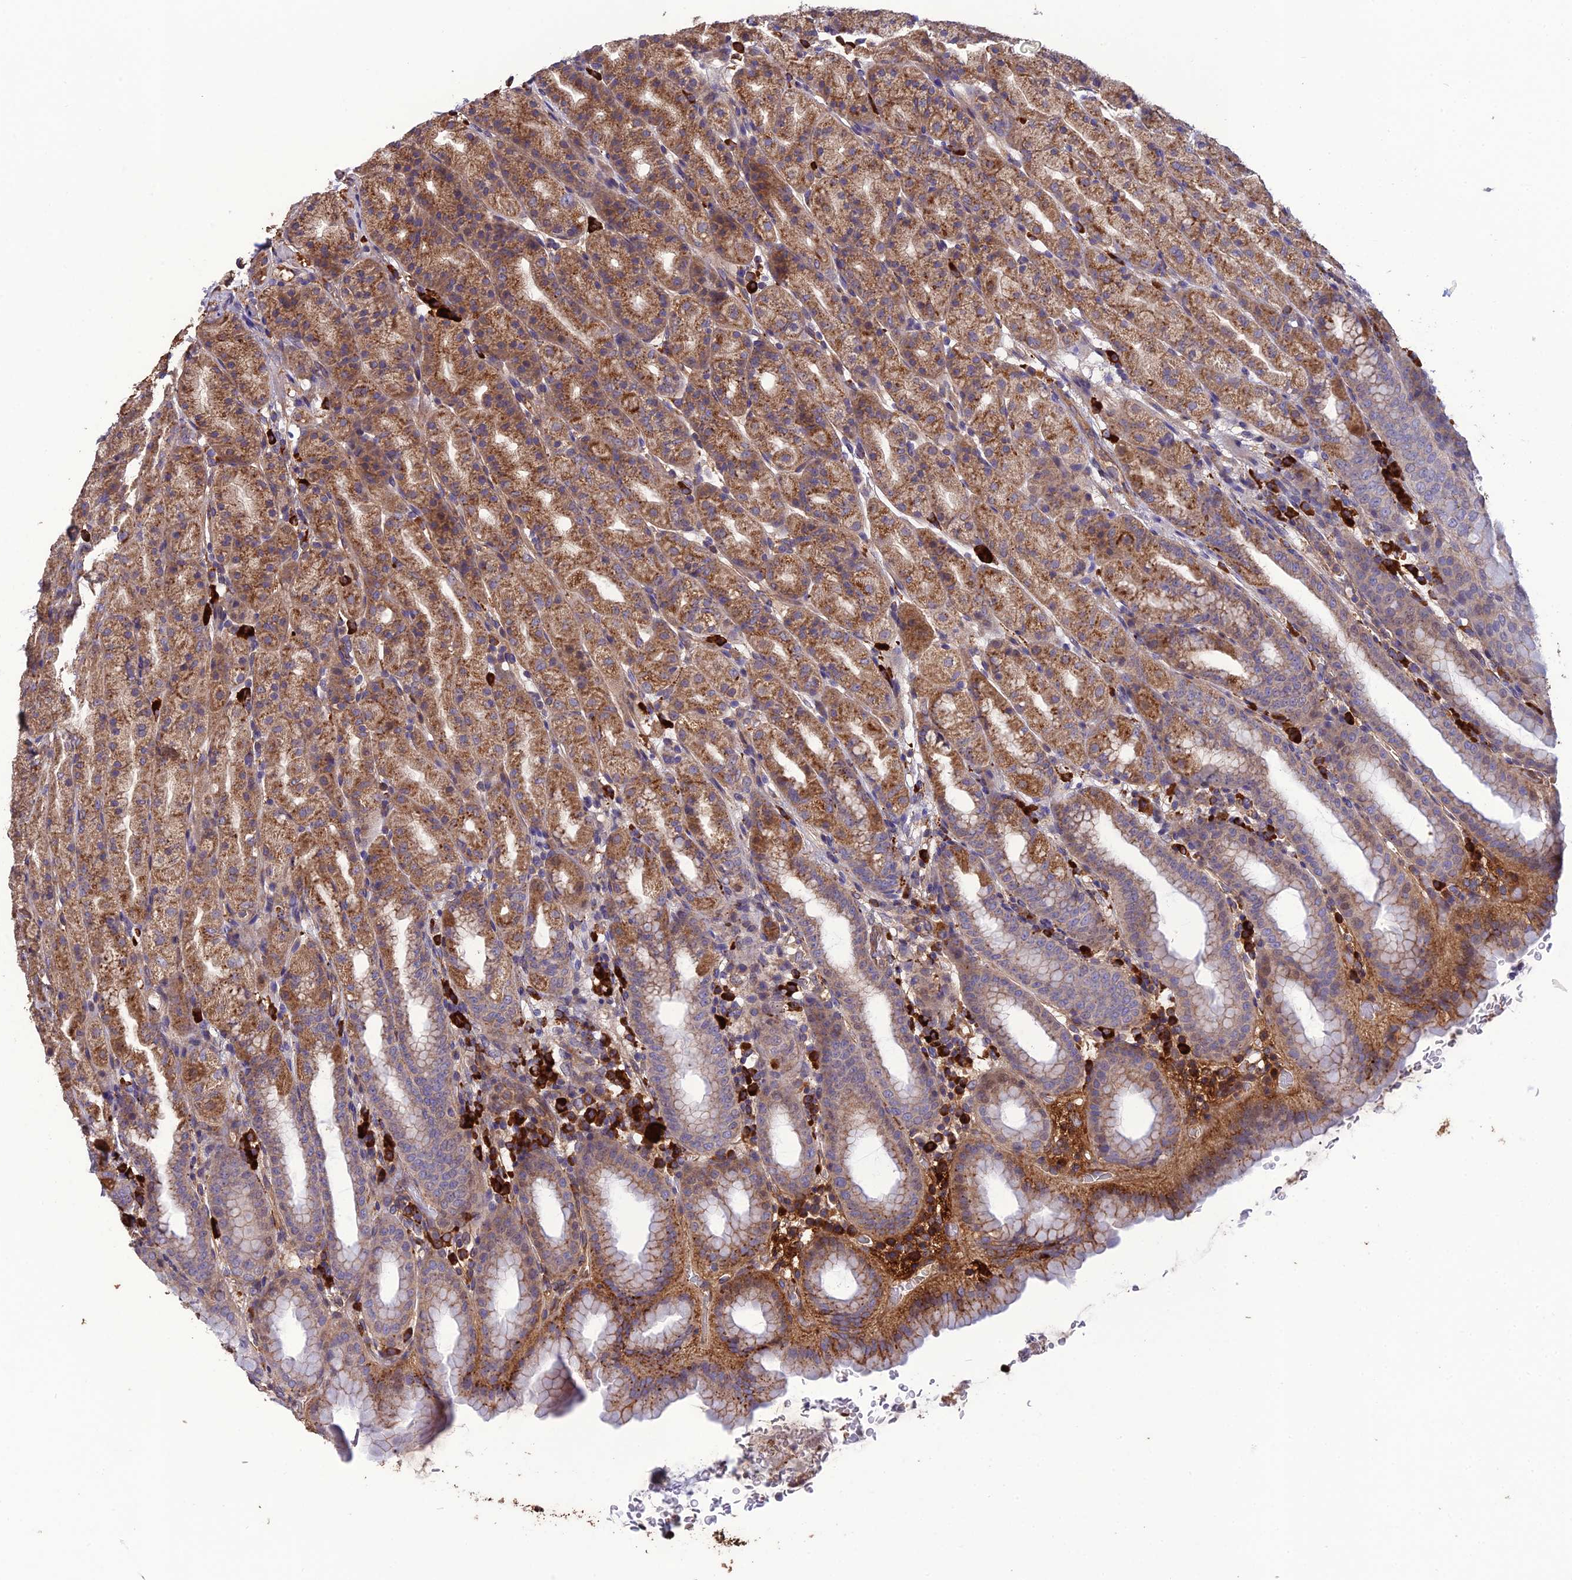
{"staining": {"intensity": "moderate", "quantity": ">75%", "location": "cytoplasmic/membranous"}, "tissue": "stomach", "cell_type": "Glandular cells", "image_type": "normal", "snomed": [{"axis": "morphology", "description": "Normal tissue, NOS"}, {"axis": "topography", "description": "Stomach, upper"}], "caption": "The photomicrograph demonstrates staining of benign stomach, revealing moderate cytoplasmic/membranous protein expression (brown color) within glandular cells. (IHC, brightfield microscopy, high magnification).", "gene": "MIOS", "patient": {"sex": "male", "age": 68}}